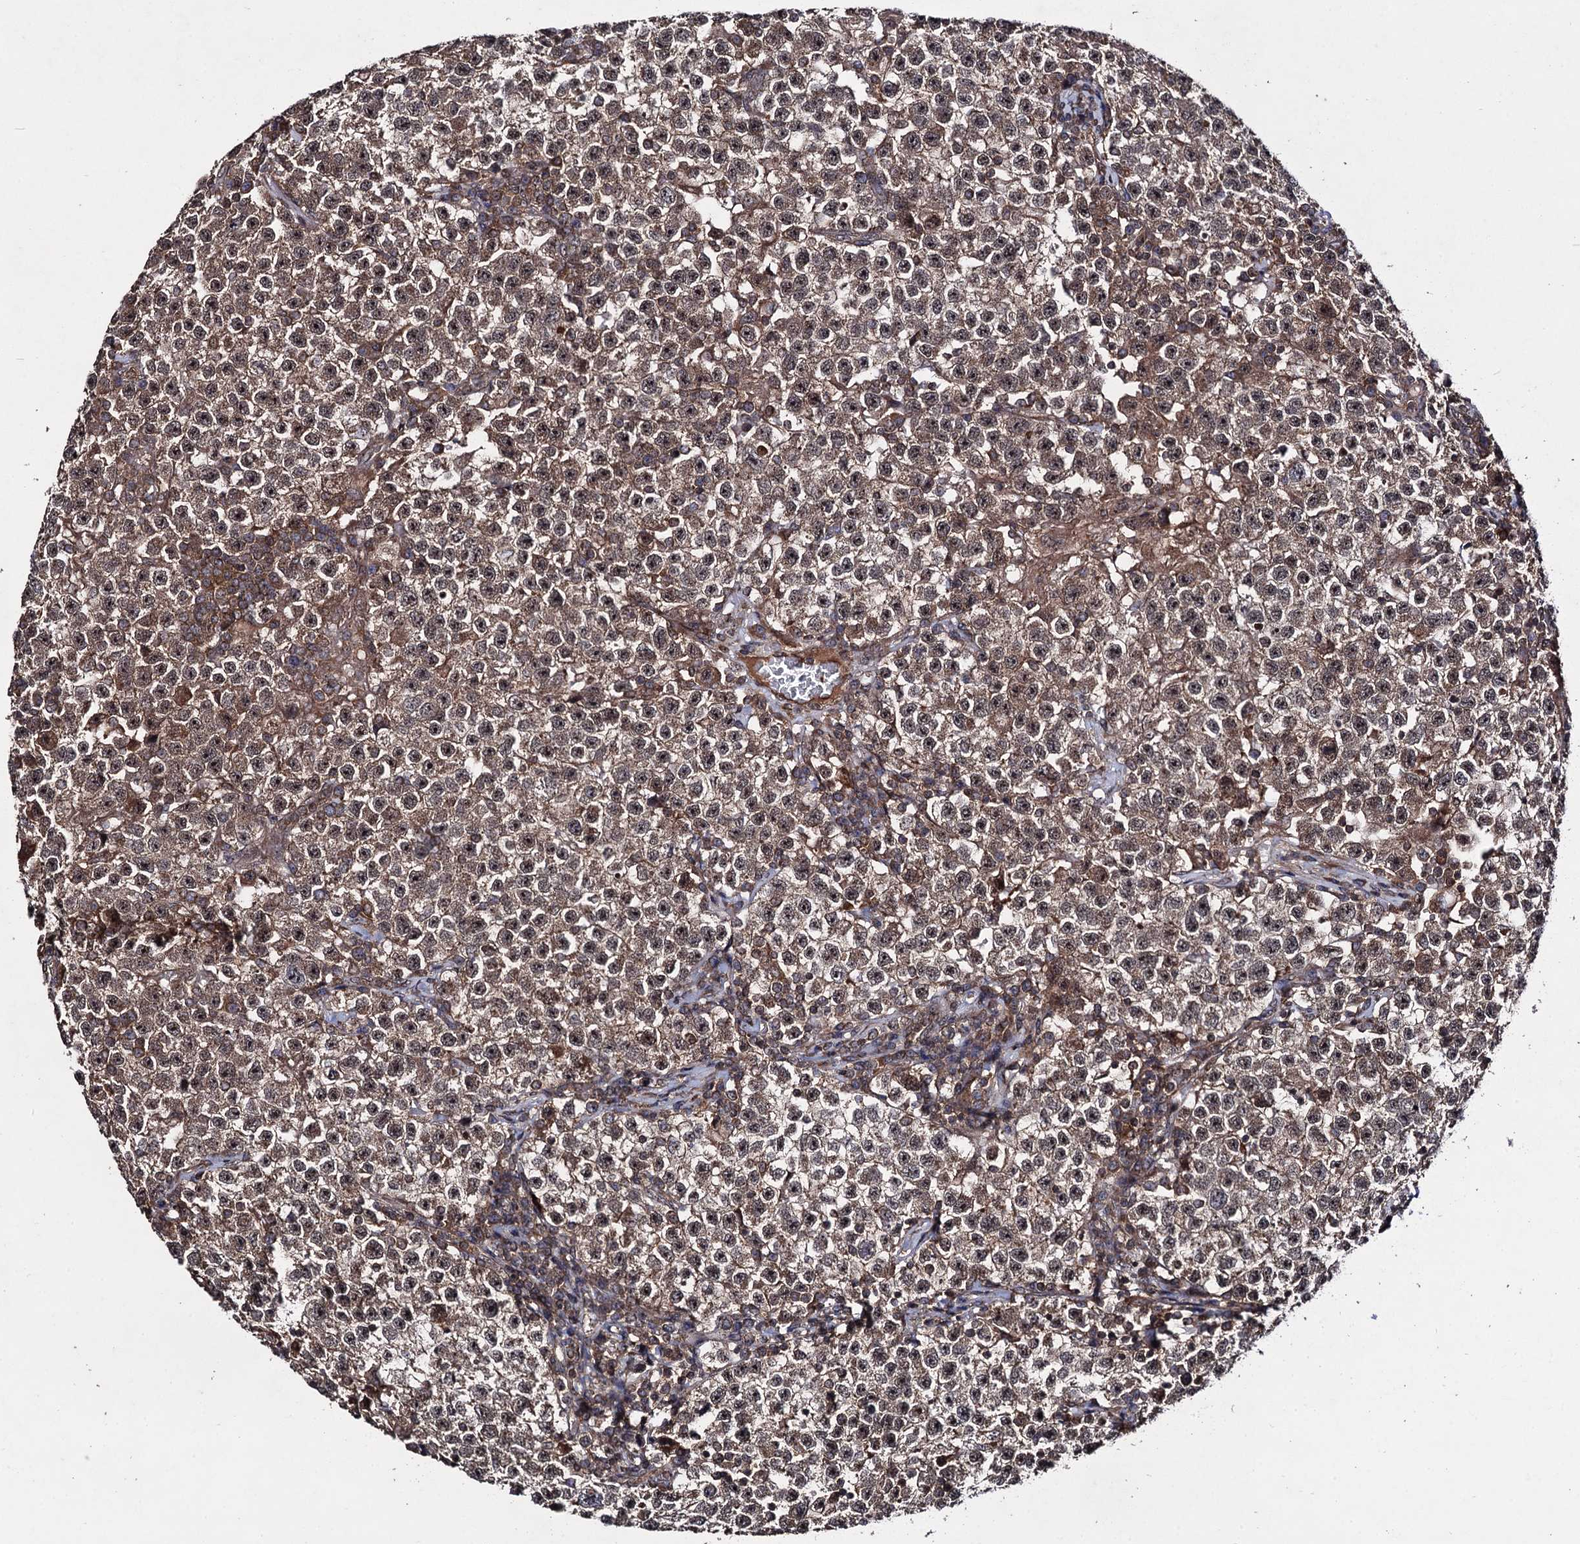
{"staining": {"intensity": "moderate", "quantity": ">75%", "location": "cytoplasmic/membranous,nuclear"}, "tissue": "testis cancer", "cell_type": "Tumor cells", "image_type": "cancer", "snomed": [{"axis": "morphology", "description": "Seminoma, NOS"}, {"axis": "topography", "description": "Testis"}], "caption": "Brown immunohistochemical staining in seminoma (testis) shows moderate cytoplasmic/membranous and nuclear staining in about >75% of tumor cells. (DAB (3,3'-diaminobenzidine) IHC with brightfield microscopy, high magnification).", "gene": "KXD1", "patient": {"sex": "male", "age": 22}}